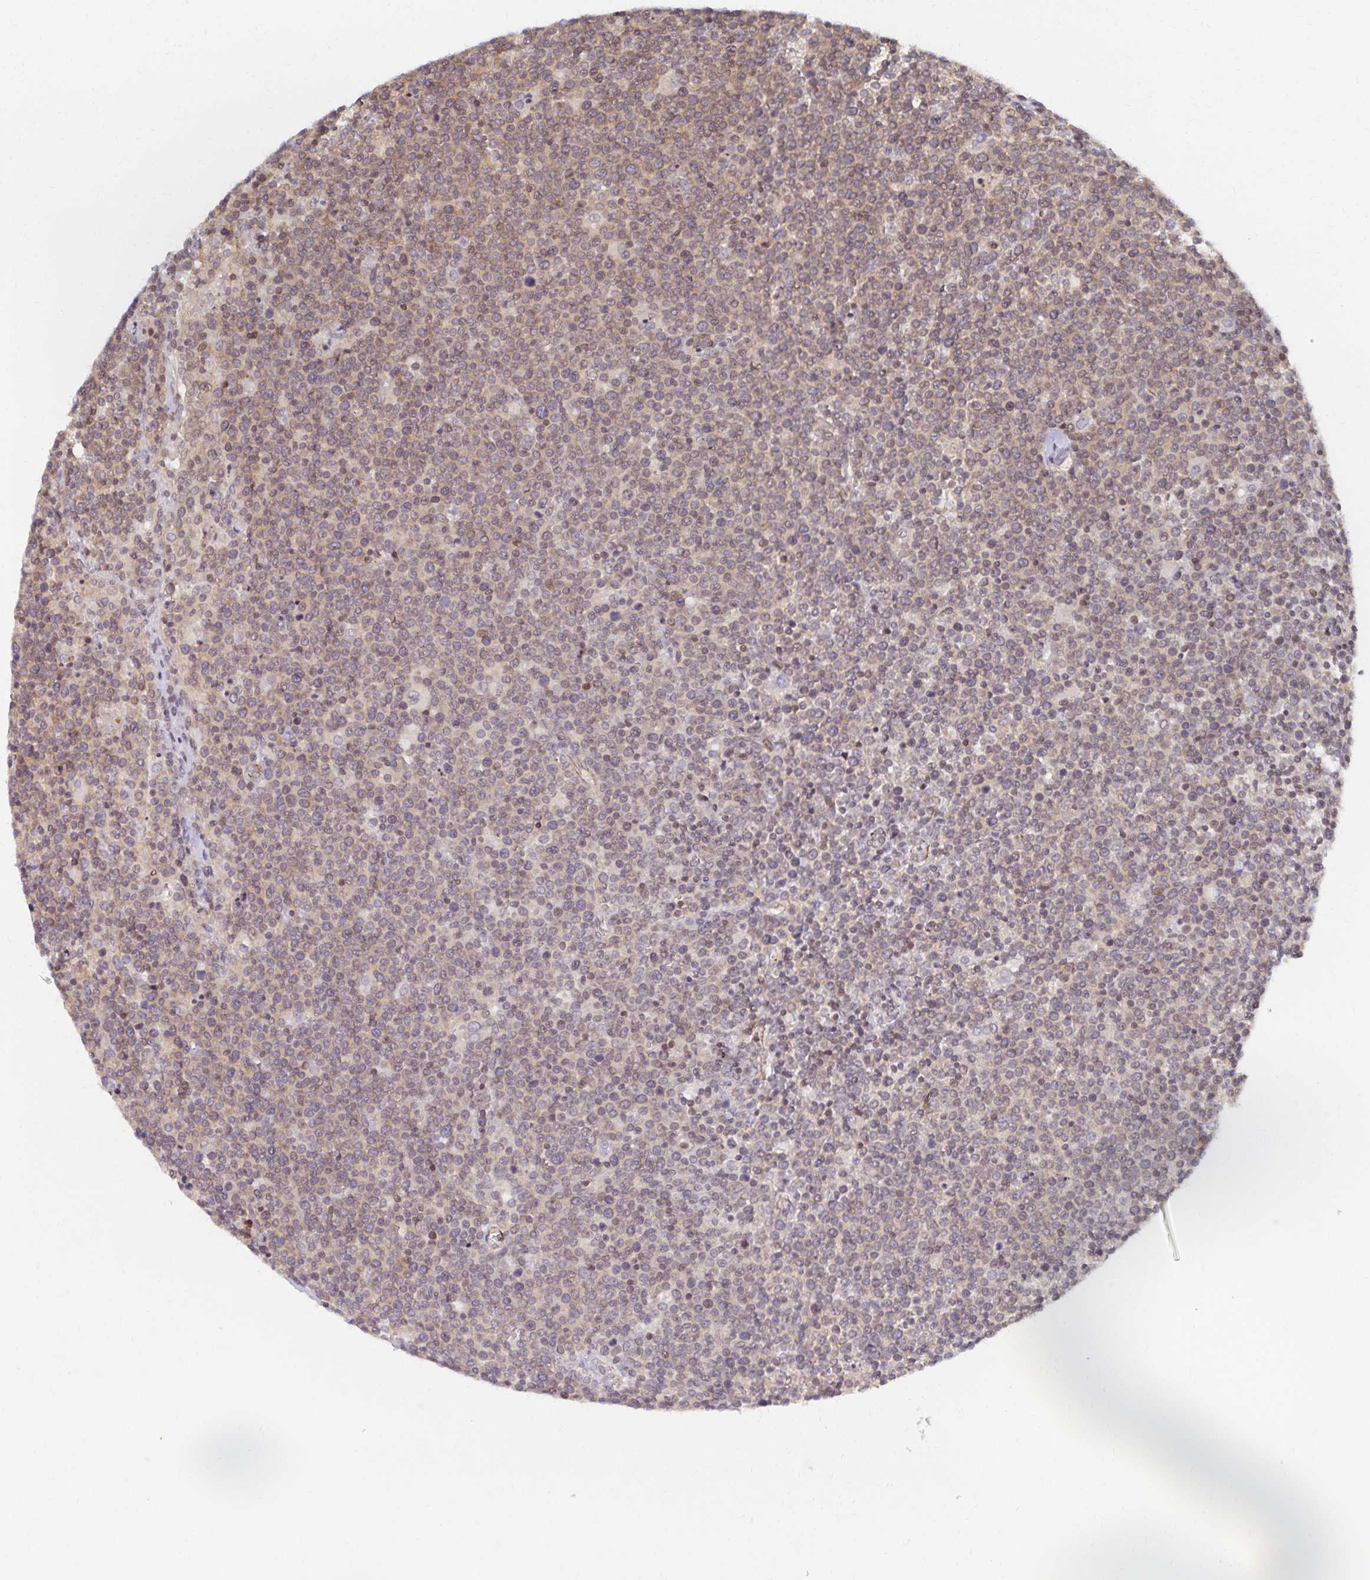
{"staining": {"intensity": "weak", "quantity": "25%-75%", "location": "nuclear"}, "tissue": "lymphoma", "cell_type": "Tumor cells", "image_type": "cancer", "snomed": [{"axis": "morphology", "description": "Malignant lymphoma, non-Hodgkin's type, High grade"}, {"axis": "topography", "description": "Lymph node"}], "caption": "Approximately 25%-75% of tumor cells in lymphoma show weak nuclear protein positivity as visualized by brown immunohistochemical staining.", "gene": "RAB9B", "patient": {"sex": "male", "age": 61}}